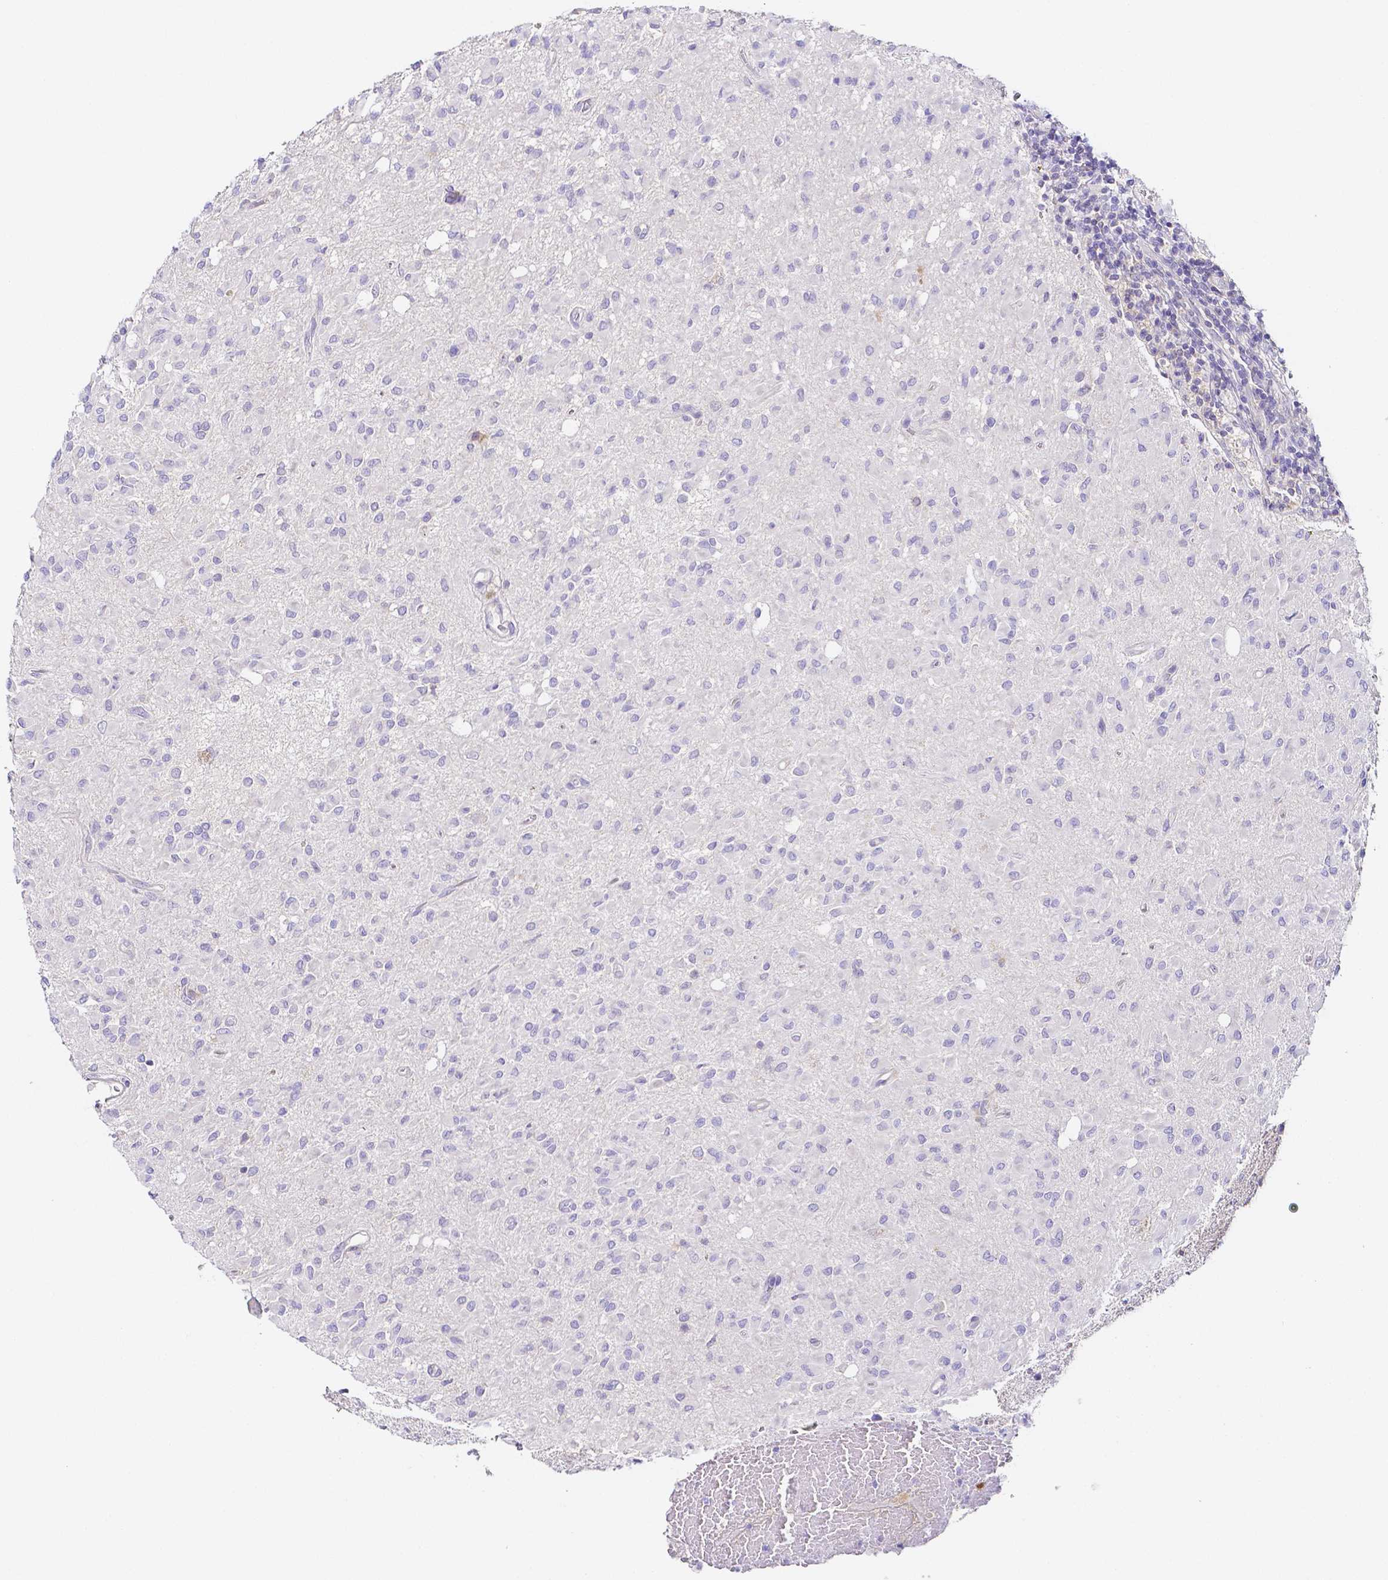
{"staining": {"intensity": "negative", "quantity": "none", "location": "none"}, "tissue": "glioma", "cell_type": "Tumor cells", "image_type": "cancer", "snomed": [{"axis": "morphology", "description": "Glioma, malignant, Low grade"}, {"axis": "topography", "description": "Brain"}], "caption": "DAB (3,3'-diaminobenzidine) immunohistochemical staining of human low-grade glioma (malignant) shows no significant positivity in tumor cells. Nuclei are stained in blue.", "gene": "PKP3", "patient": {"sex": "female", "age": 33}}